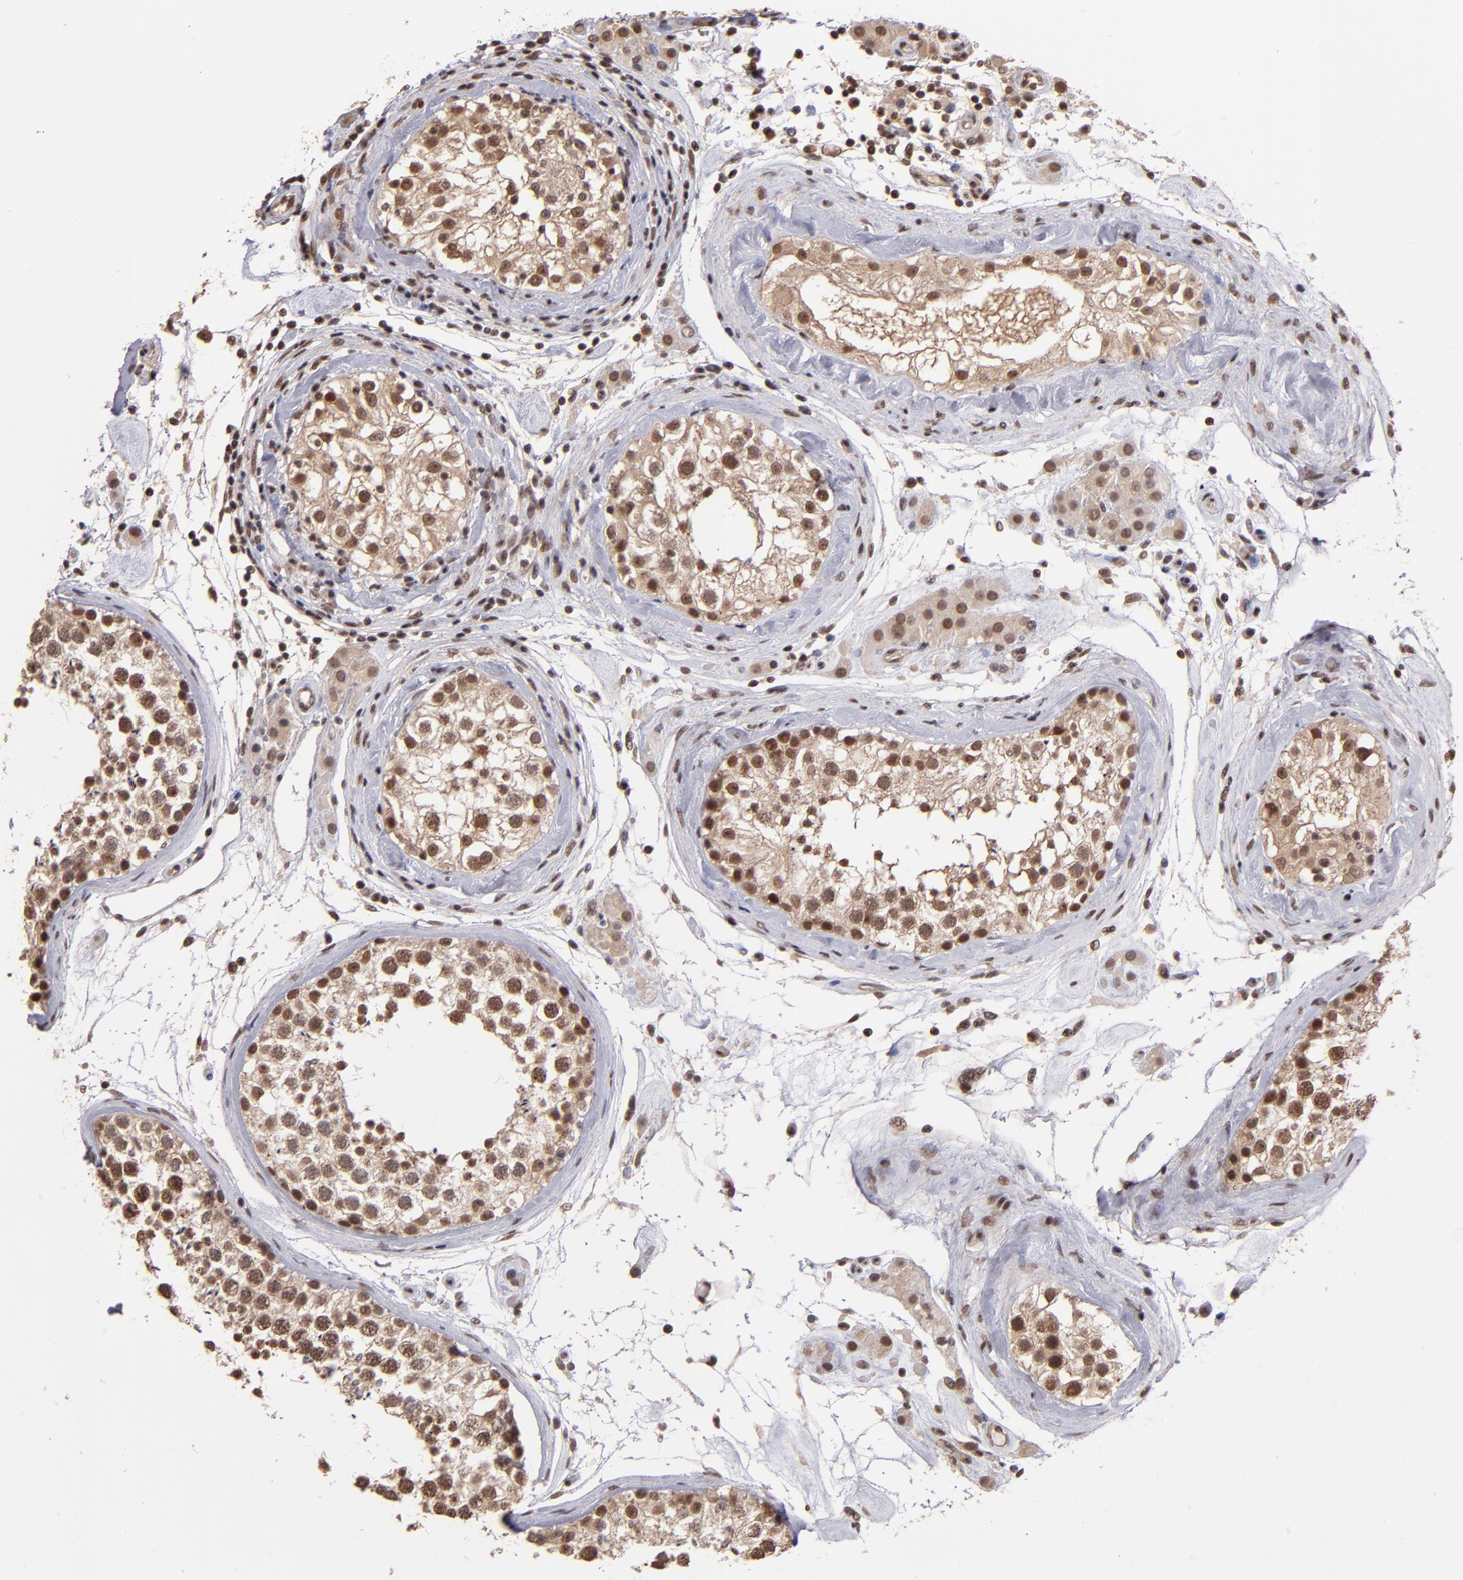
{"staining": {"intensity": "moderate", "quantity": ">75%", "location": "nuclear"}, "tissue": "testis", "cell_type": "Cells in seminiferous ducts", "image_type": "normal", "snomed": [{"axis": "morphology", "description": "Normal tissue, NOS"}, {"axis": "topography", "description": "Testis"}], "caption": "Immunohistochemistry (IHC) photomicrograph of normal human testis stained for a protein (brown), which shows medium levels of moderate nuclear positivity in approximately >75% of cells in seminiferous ducts.", "gene": "TERF2", "patient": {"sex": "male", "age": 46}}